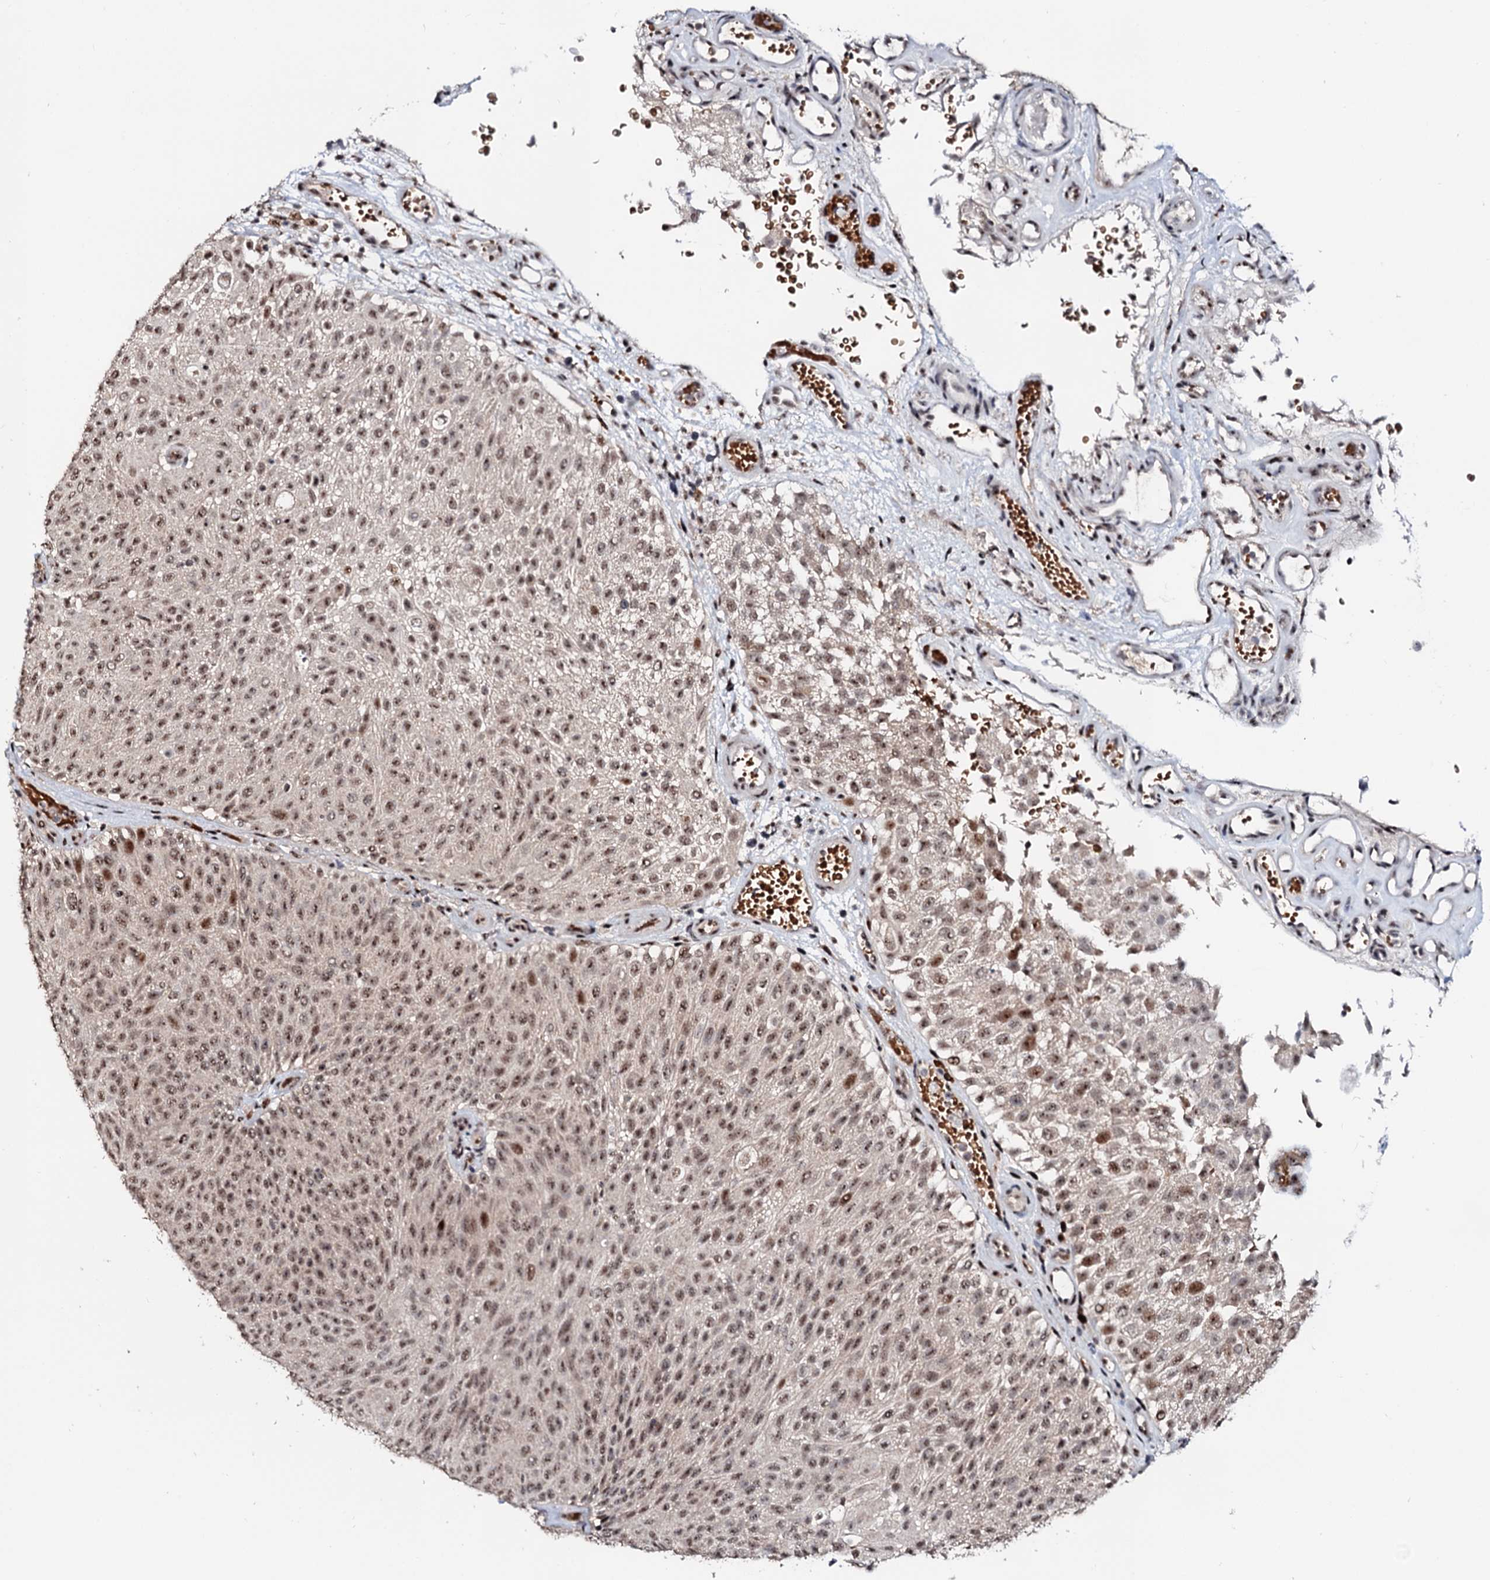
{"staining": {"intensity": "moderate", "quantity": ">75%", "location": "nuclear"}, "tissue": "urothelial cancer", "cell_type": "Tumor cells", "image_type": "cancer", "snomed": [{"axis": "morphology", "description": "Urothelial carcinoma, Low grade"}, {"axis": "topography", "description": "Urinary bladder"}], "caption": "Protein expression analysis of human urothelial cancer reveals moderate nuclear positivity in about >75% of tumor cells.", "gene": "NEUROG3", "patient": {"sex": "male", "age": 78}}